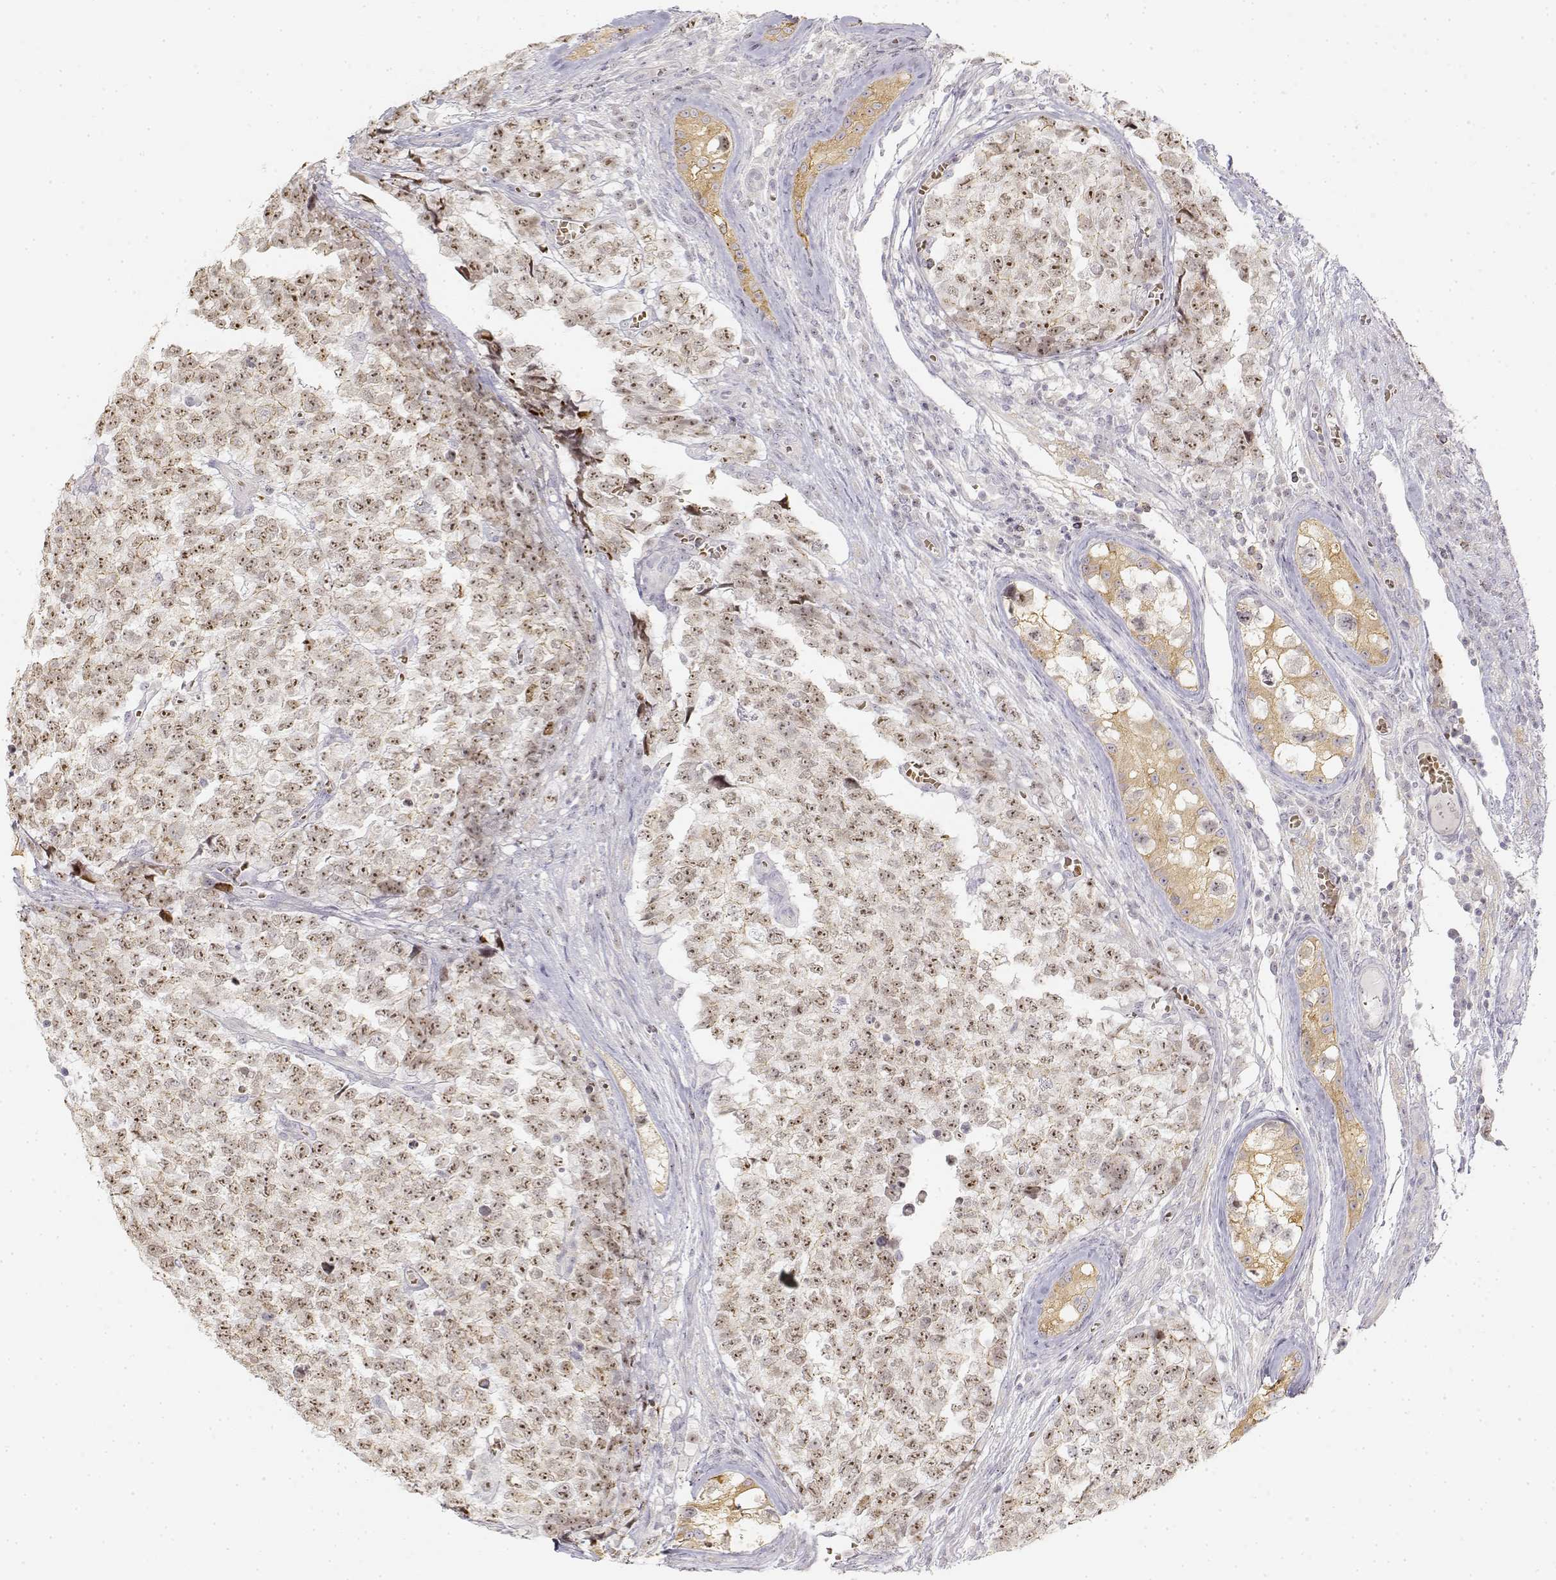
{"staining": {"intensity": "moderate", "quantity": ">75%", "location": "nuclear"}, "tissue": "testis cancer", "cell_type": "Tumor cells", "image_type": "cancer", "snomed": [{"axis": "morphology", "description": "Carcinoma, Embryonal, NOS"}, {"axis": "topography", "description": "Testis"}], "caption": "A high-resolution histopathology image shows immunohistochemistry (IHC) staining of testis embryonal carcinoma, which displays moderate nuclear positivity in about >75% of tumor cells.", "gene": "GLIPR1L2", "patient": {"sex": "male", "age": 23}}